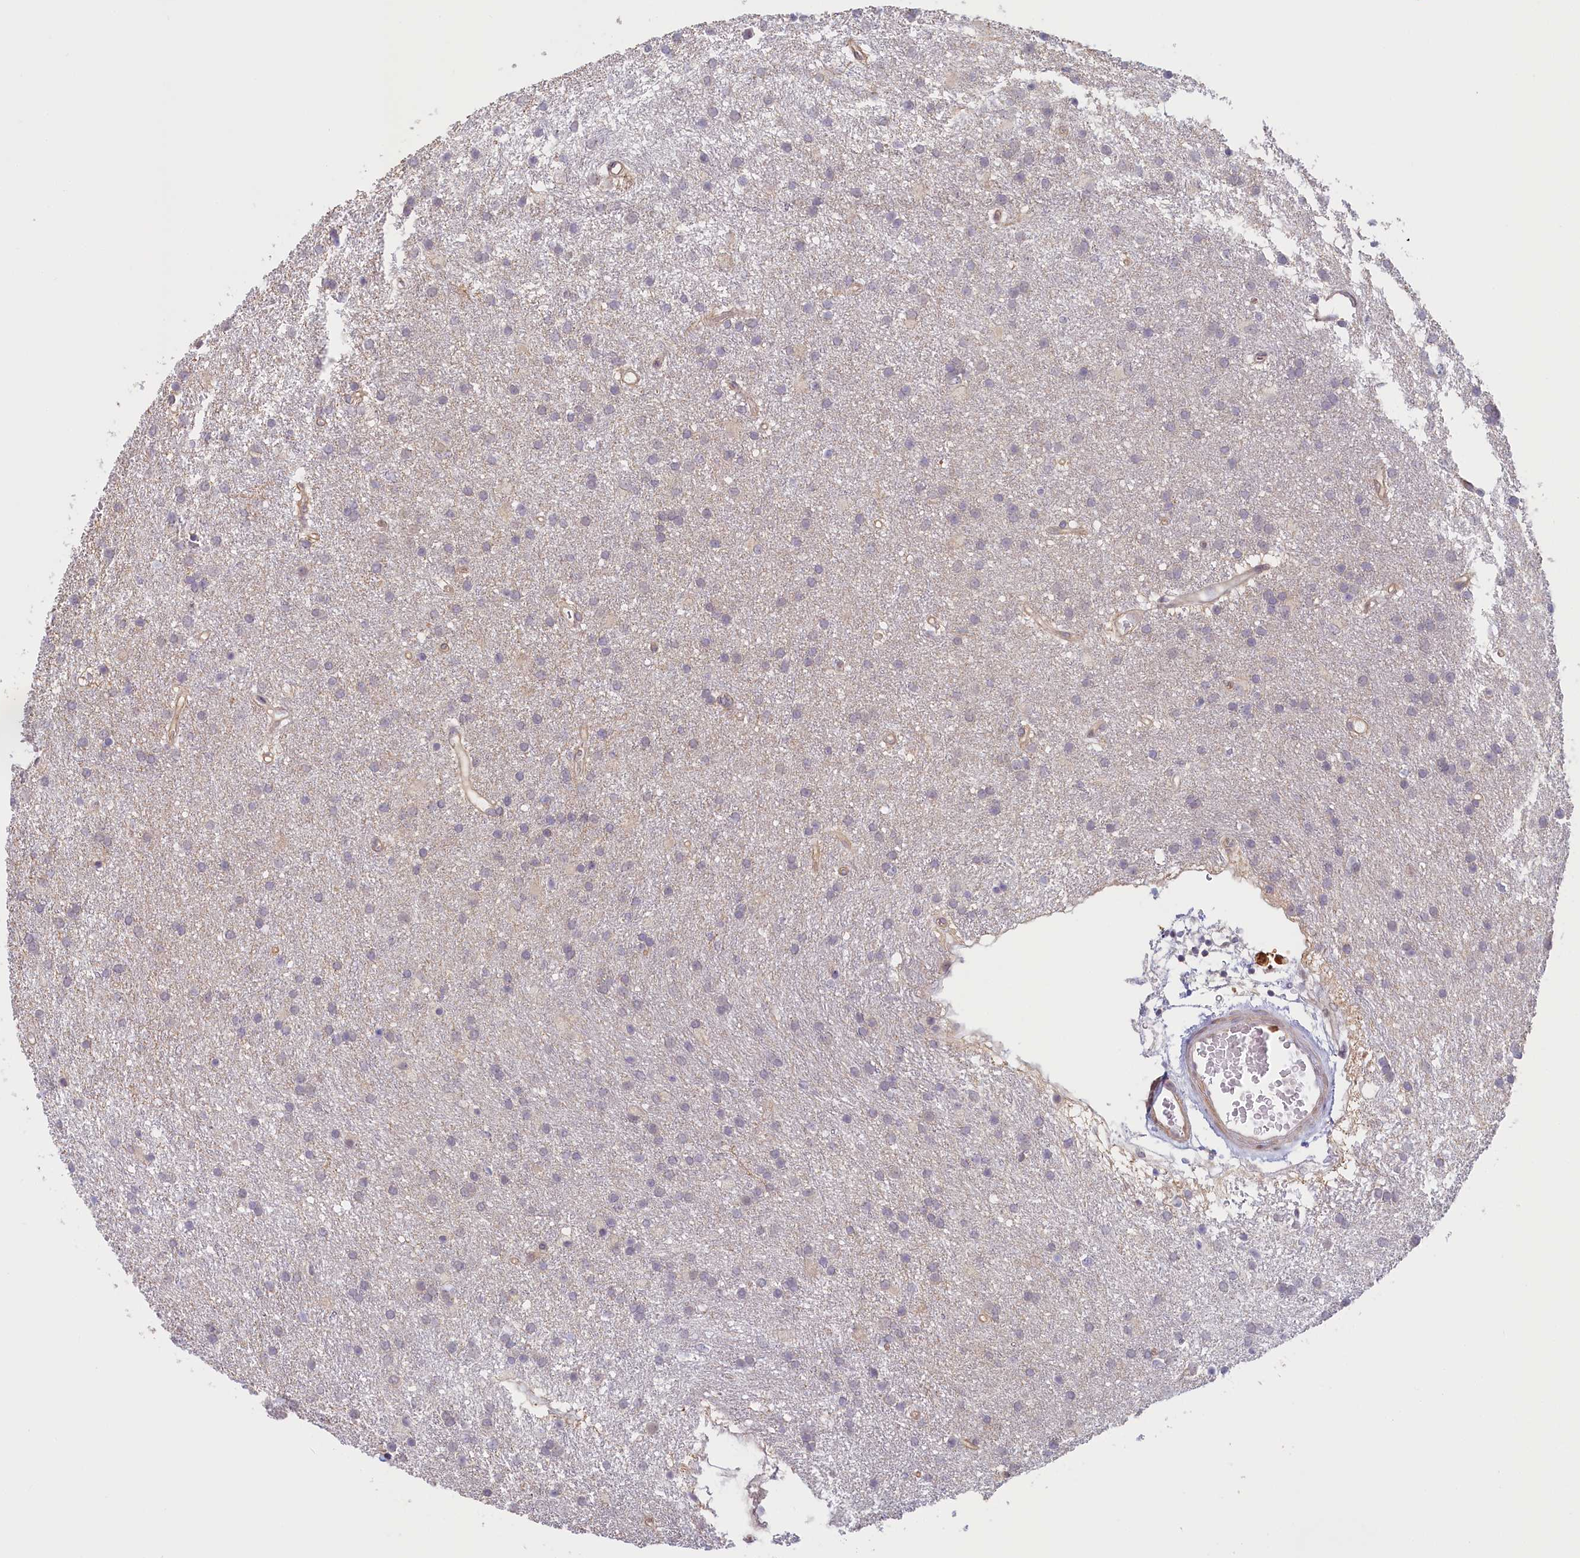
{"staining": {"intensity": "negative", "quantity": "none", "location": "none"}, "tissue": "glioma", "cell_type": "Tumor cells", "image_type": "cancer", "snomed": [{"axis": "morphology", "description": "Glioma, malignant, High grade"}, {"axis": "topography", "description": "Brain"}], "caption": "This is an immunohistochemistry photomicrograph of high-grade glioma (malignant). There is no positivity in tumor cells.", "gene": "C19orf44", "patient": {"sex": "male", "age": 77}}